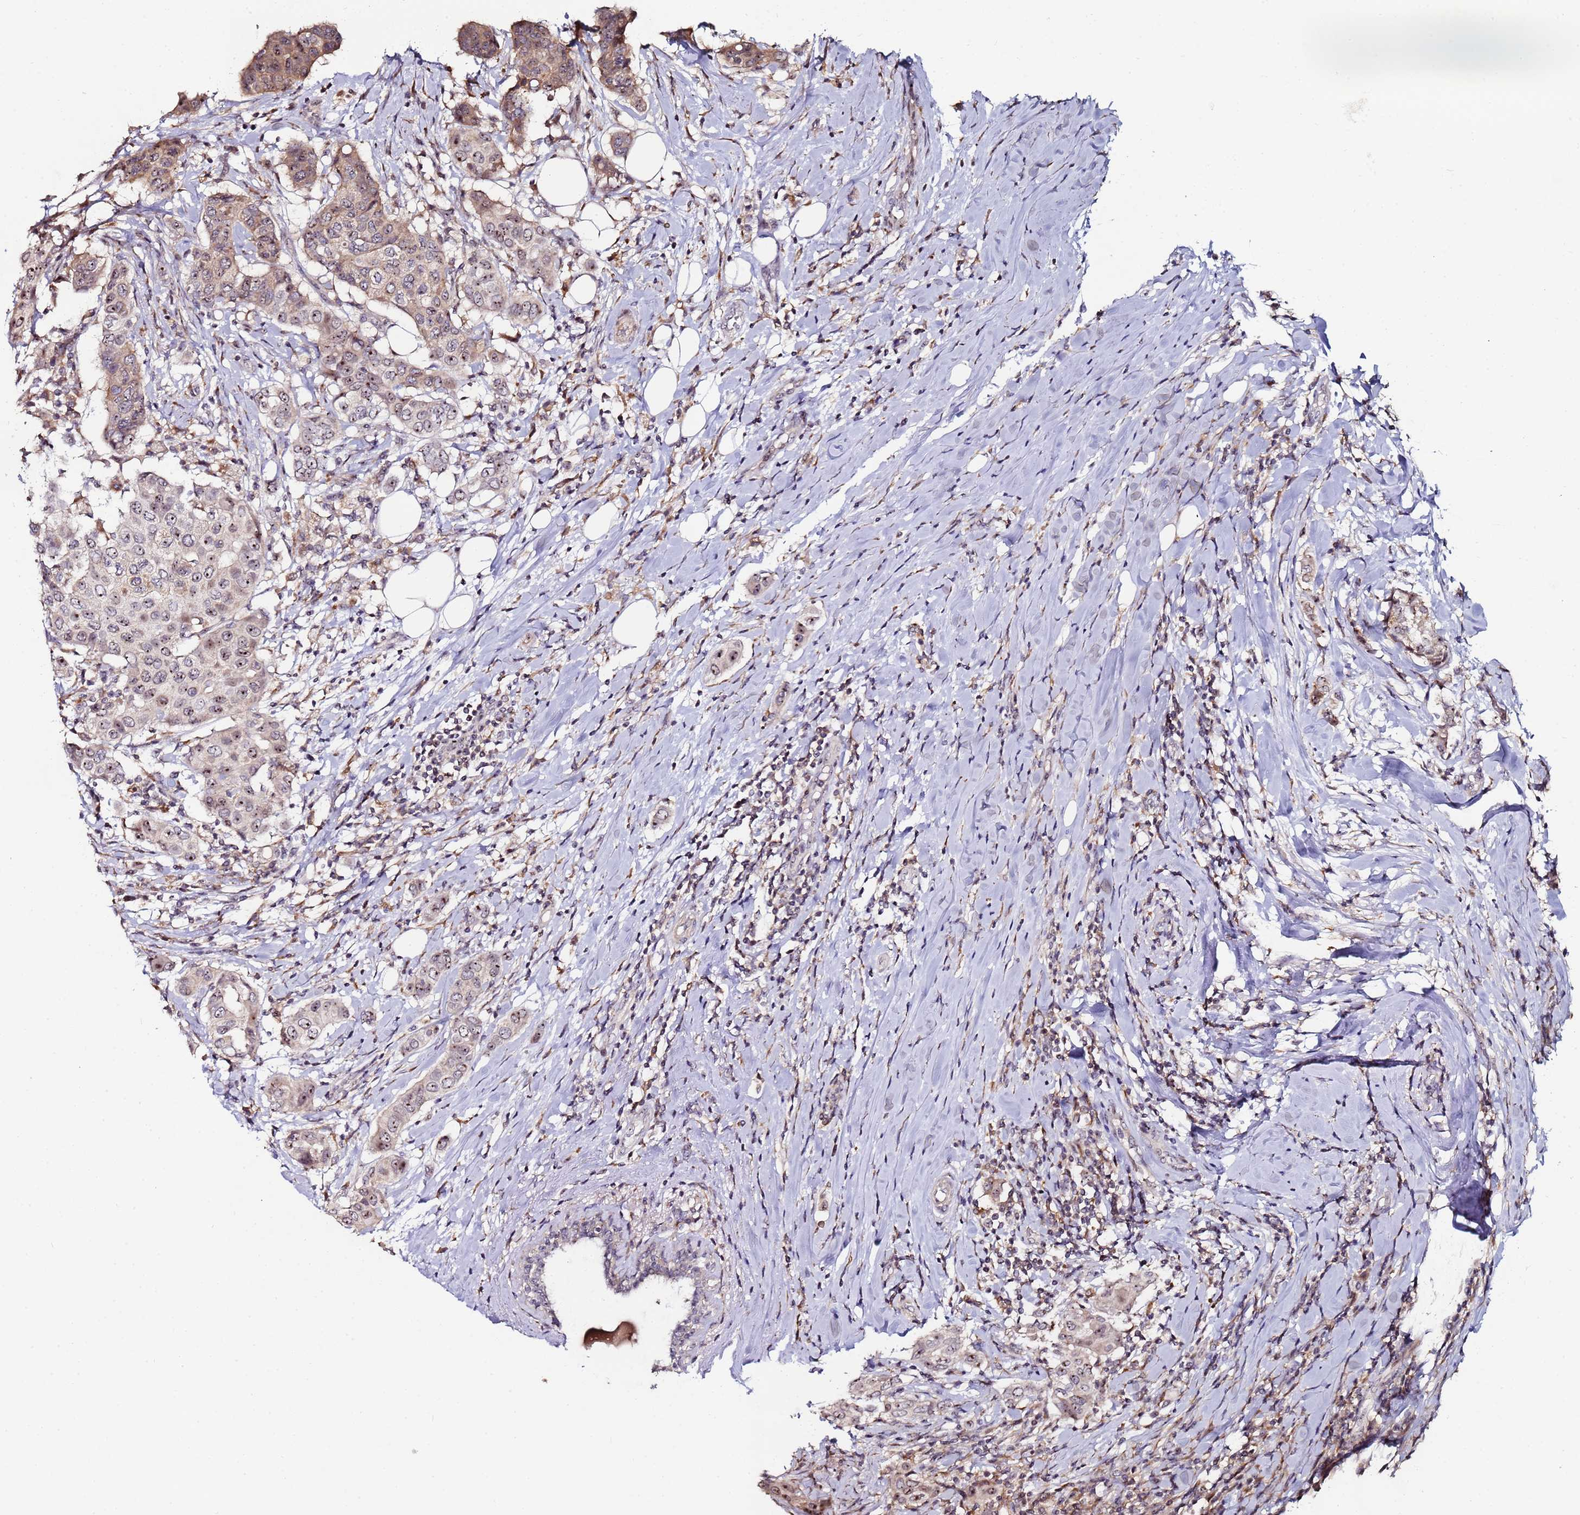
{"staining": {"intensity": "moderate", "quantity": ">75%", "location": "nuclear"}, "tissue": "breast cancer", "cell_type": "Tumor cells", "image_type": "cancer", "snomed": [{"axis": "morphology", "description": "Lobular carcinoma"}, {"axis": "topography", "description": "Breast"}], "caption": "DAB immunohistochemical staining of human breast lobular carcinoma demonstrates moderate nuclear protein positivity in approximately >75% of tumor cells. (DAB (3,3'-diaminobenzidine) IHC, brown staining for protein, blue staining for nuclei).", "gene": "KRI1", "patient": {"sex": "female", "age": 51}}